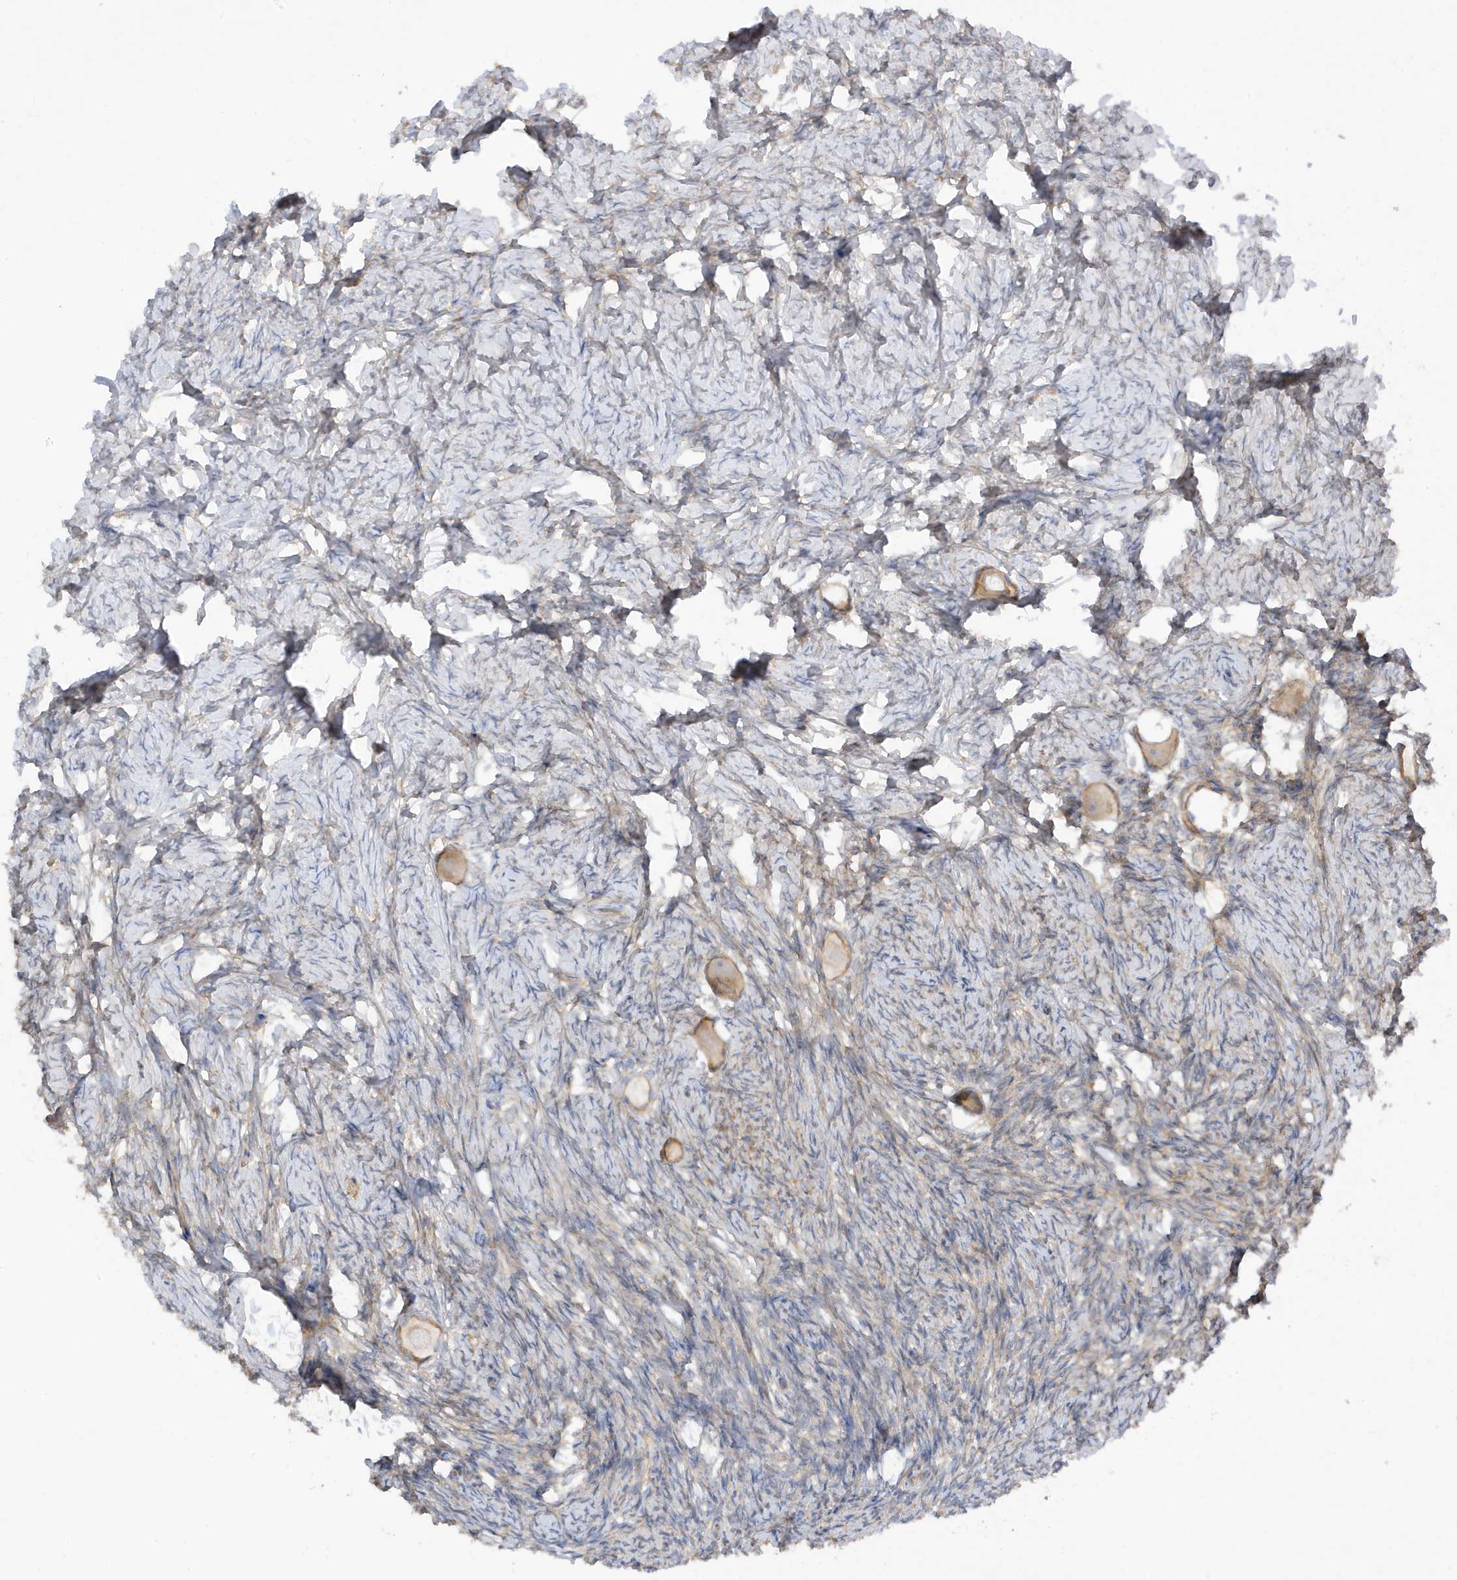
{"staining": {"intensity": "weak", "quantity": ">75%", "location": "cytoplasmic/membranous"}, "tissue": "ovary", "cell_type": "Follicle cells", "image_type": "normal", "snomed": [{"axis": "morphology", "description": "Normal tissue, NOS"}, {"axis": "topography", "description": "Ovary"}], "caption": "Follicle cells show low levels of weak cytoplasmic/membranous positivity in approximately >75% of cells in normal ovary.", "gene": "PHACTR2", "patient": {"sex": "female", "age": 27}}